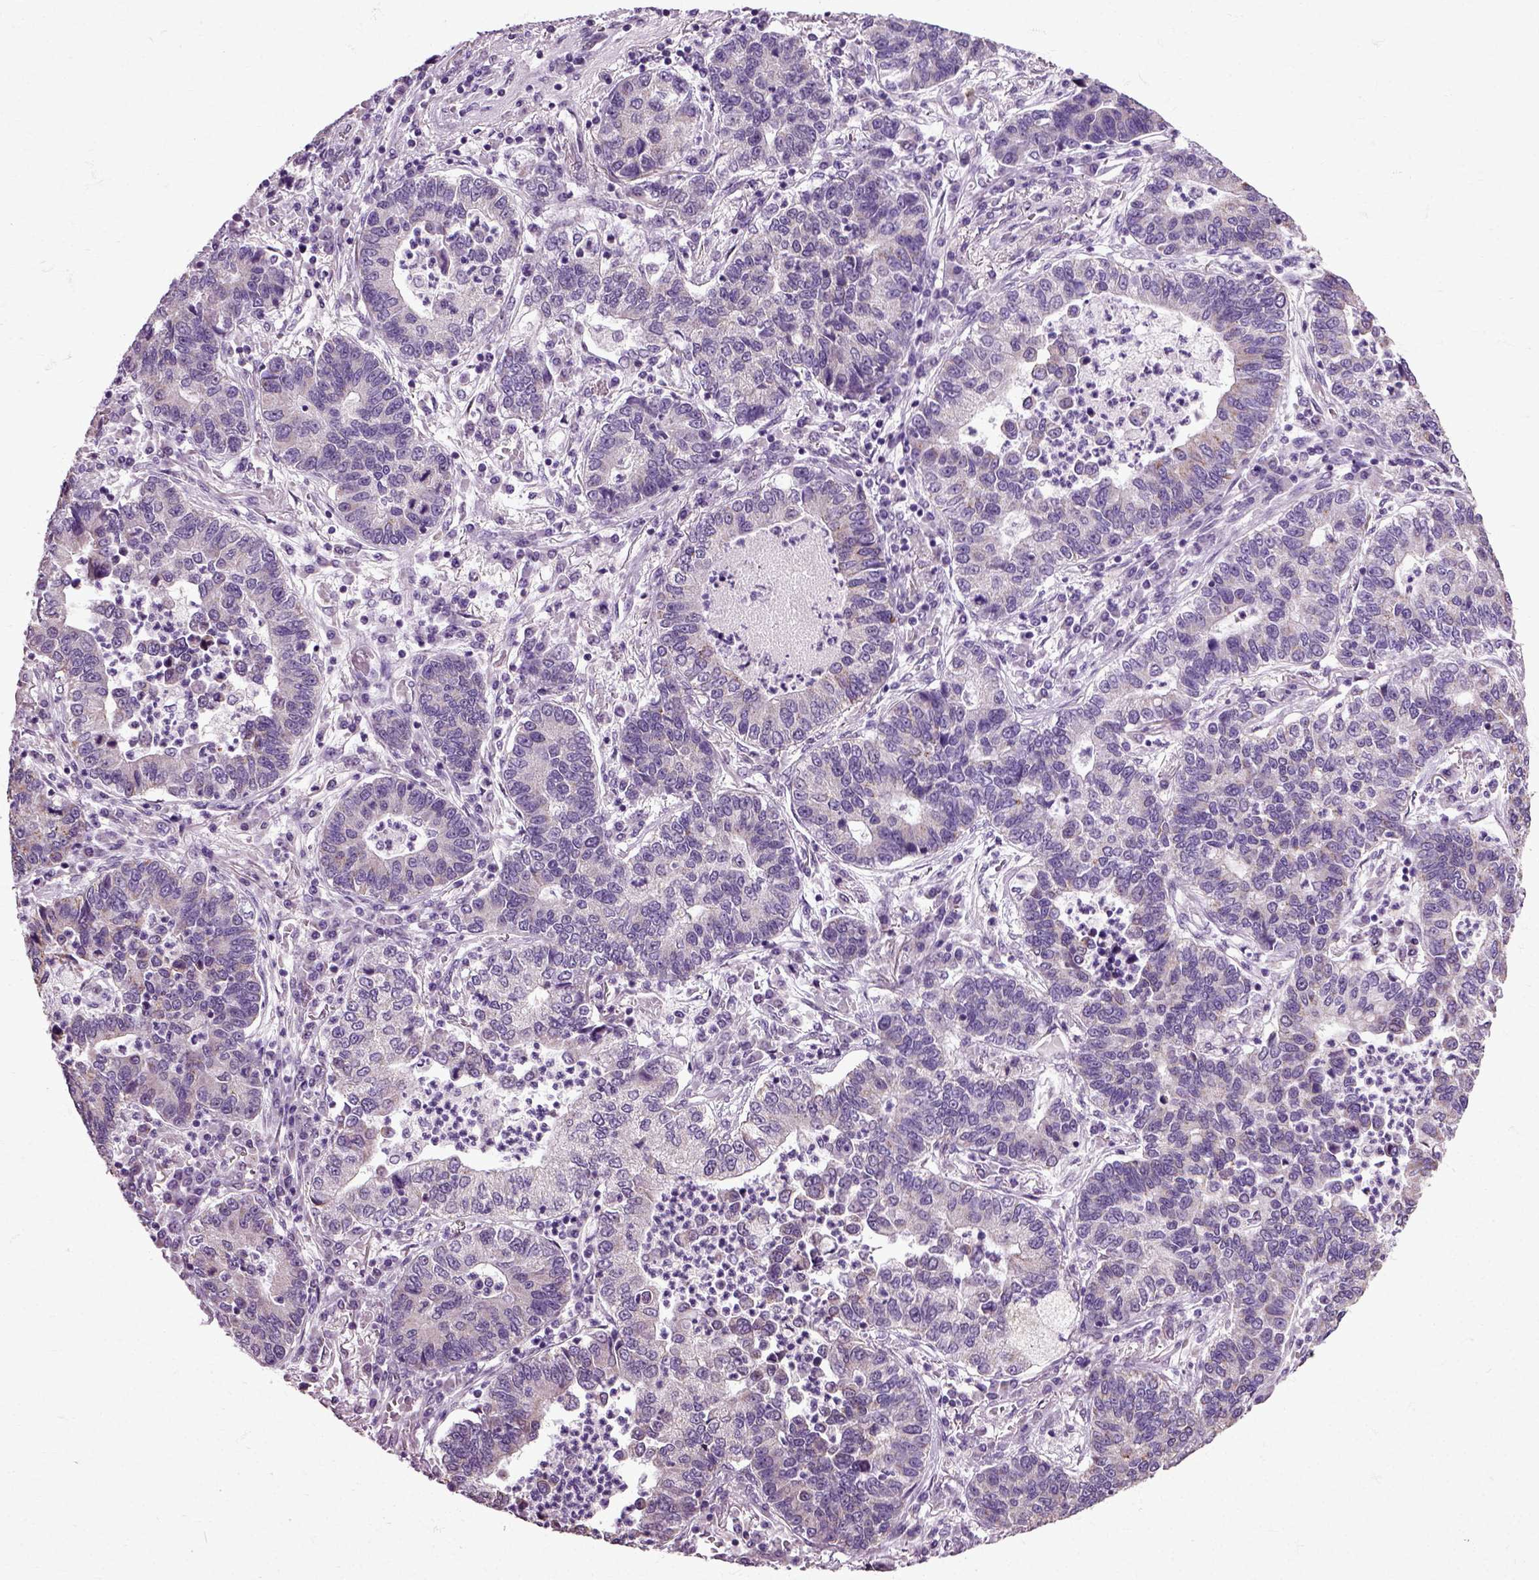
{"staining": {"intensity": "weak", "quantity": "<25%", "location": "cytoplasmic/membranous"}, "tissue": "lung cancer", "cell_type": "Tumor cells", "image_type": "cancer", "snomed": [{"axis": "morphology", "description": "Adenocarcinoma, NOS"}, {"axis": "topography", "description": "Lung"}], "caption": "Immunohistochemistry (IHC) image of neoplastic tissue: lung adenocarcinoma stained with DAB demonstrates no significant protein staining in tumor cells. Nuclei are stained in blue.", "gene": "HSPA2", "patient": {"sex": "female", "age": 57}}